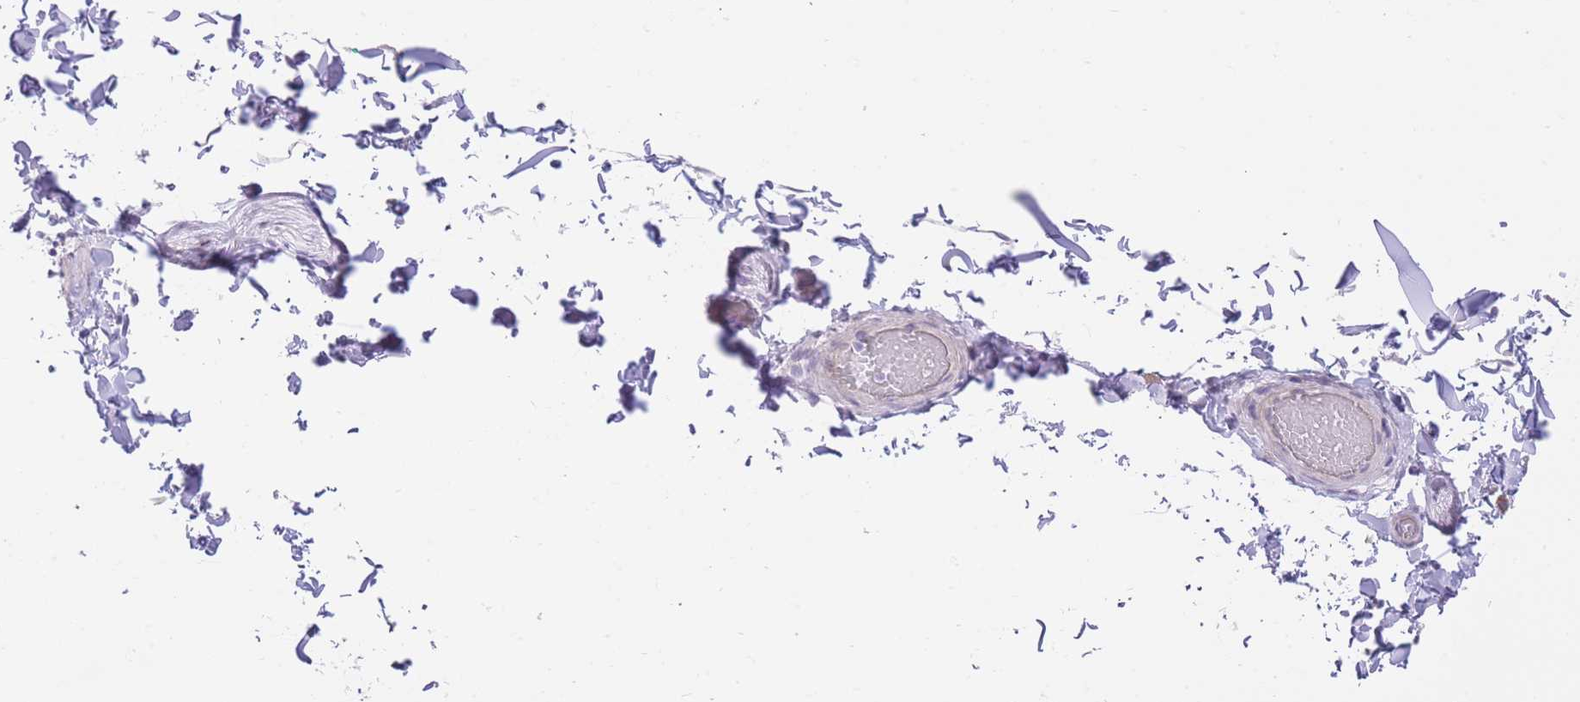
{"staining": {"intensity": "negative", "quantity": "none", "location": "none"}, "tissue": "soft tissue", "cell_type": "Fibroblasts", "image_type": "normal", "snomed": [{"axis": "morphology", "description": "Normal tissue, NOS"}, {"axis": "topography", "description": "Soft tissue"}, {"axis": "topography", "description": "Vascular tissue"}, {"axis": "topography", "description": "Peripheral nerve tissue"}], "caption": "A photomicrograph of human soft tissue is negative for staining in fibroblasts. (DAB immunohistochemistry (IHC) visualized using brightfield microscopy, high magnification).", "gene": "IMPG1", "patient": {"sex": "male", "age": 32}}